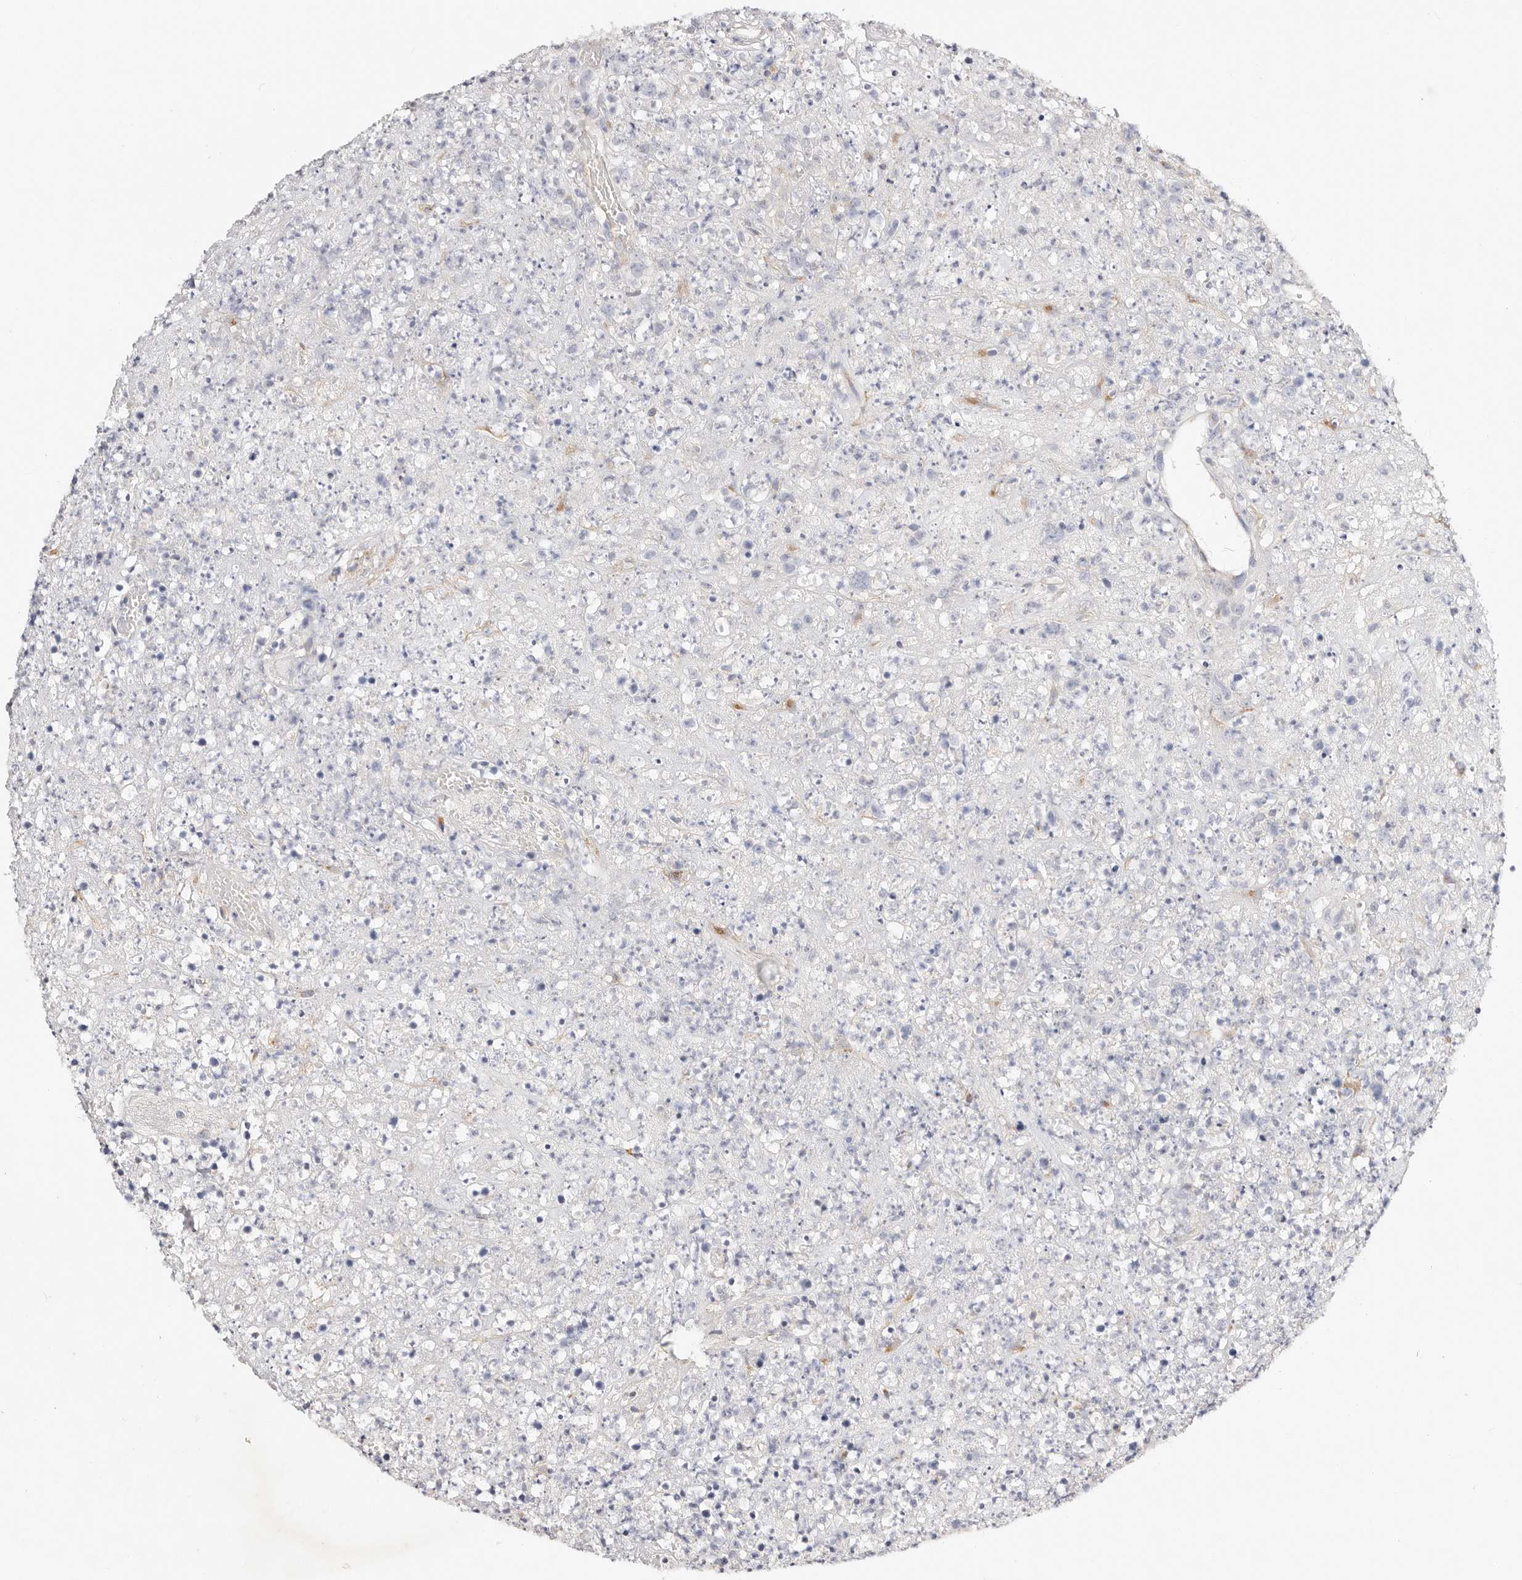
{"staining": {"intensity": "negative", "quantity": "none", "location": "none"}, "tissue": "lymphoma", "cell_type": "Tumor cells", "image_type": "cancer", "snomed": [{"axis": "morphology", "description": "Malignant lymphoma, non-Hodgkin's type, High grade"}, {"axis": "topography", "description": "Colon"}], "caption": "Protein analysis of malignant lymphoma, non-Hodgkin's type (high-grade) exhibits no significant expression in tumor cells.", "gene": "DNASE1", "patient": {"sex": "female", "age": 53}}